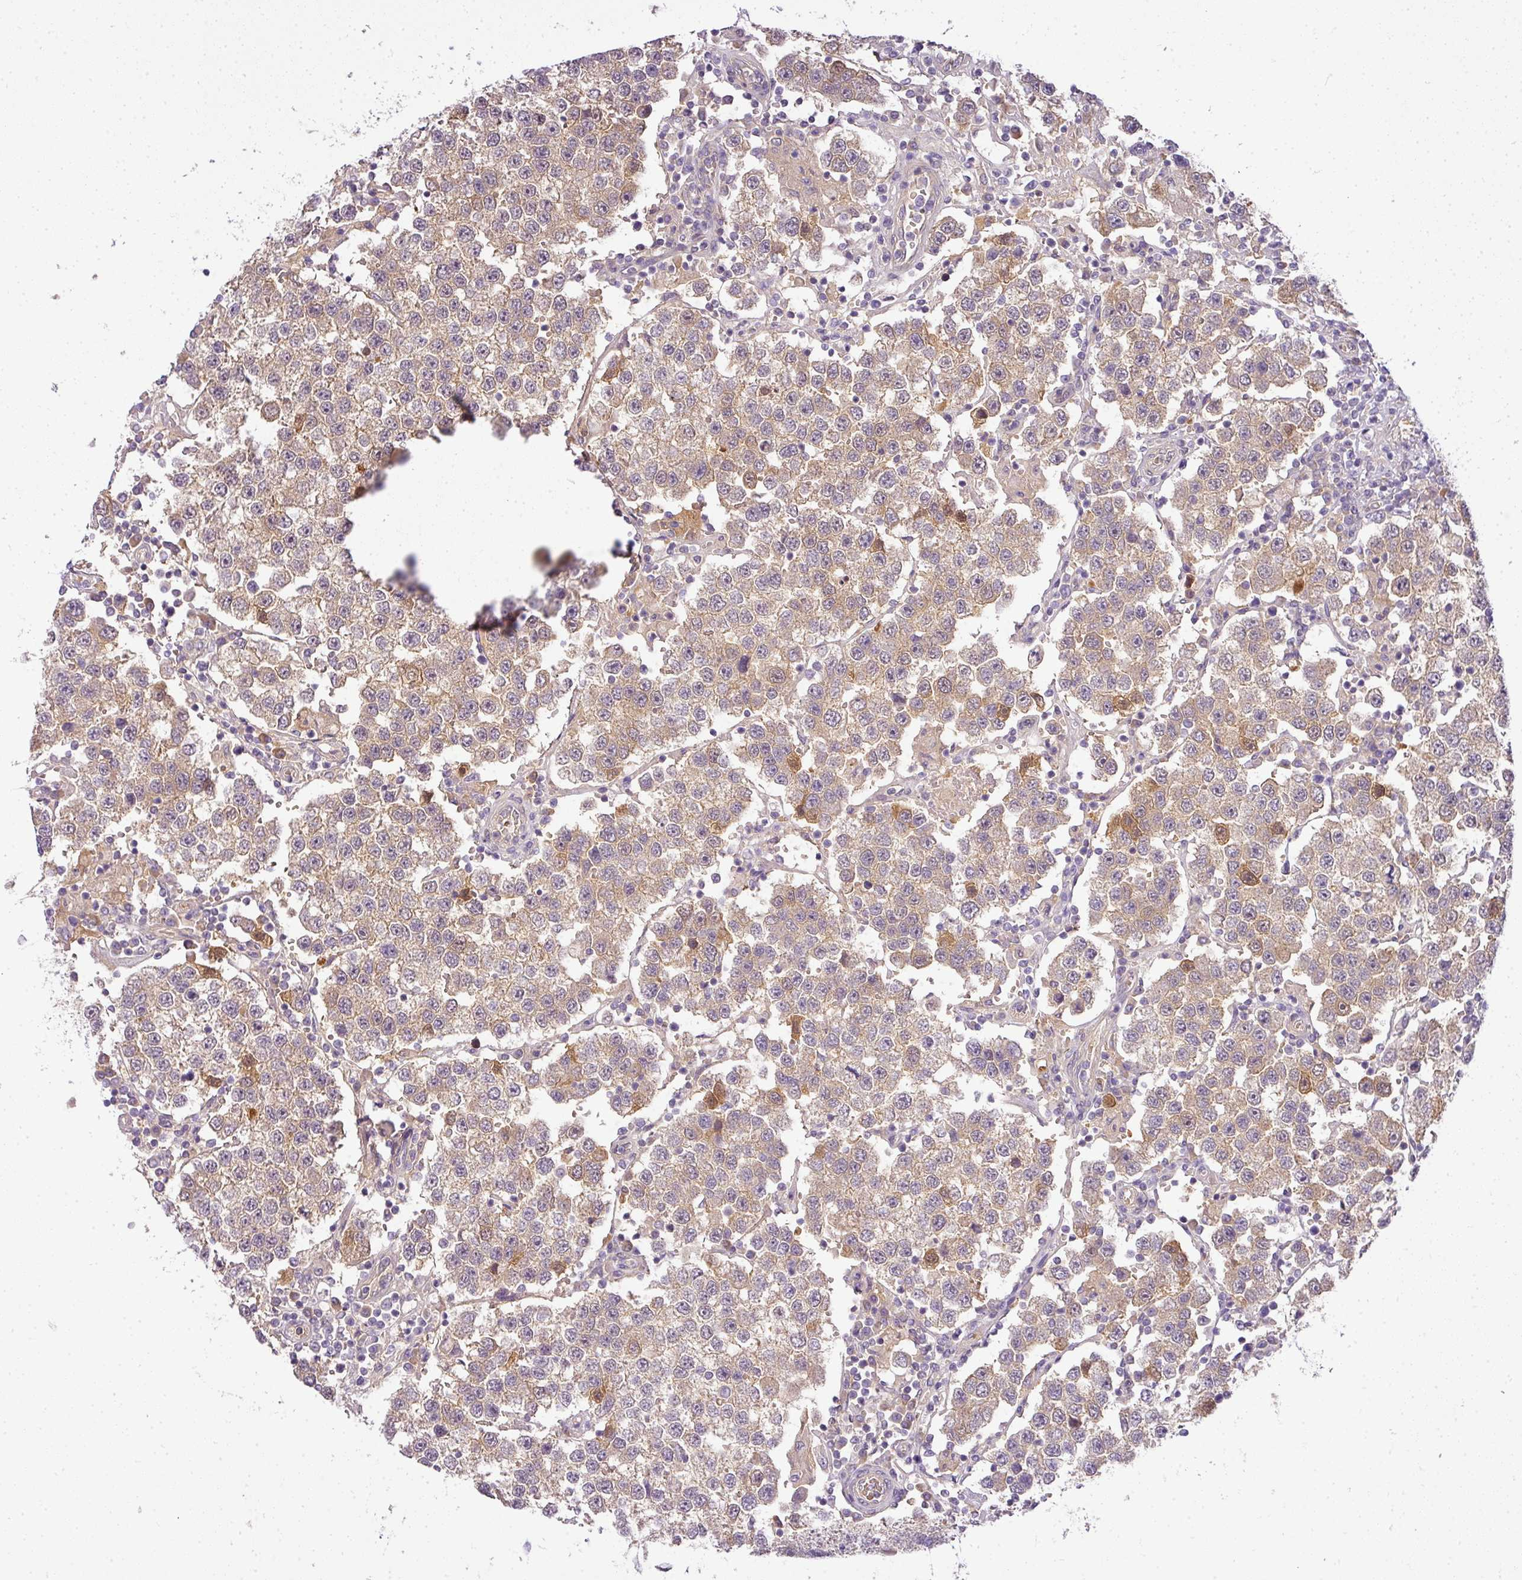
{"staining": {"intensity": "moderate", "quantity": "25%-75%", "location": "cytoplasmic/membranous"}, "tissue": "testis cancer", "cell_type": "Tumor cells", "image_type": "cancer", "snomed": [{"axis": "morphology", "description": "Seminoma, NOS"}, {"axis": "topography", "description": "Testis"}], "caption": "Immunohistochemical staining of human testis seminoma displays medium levels of moderate cytoplasmic/membranous positivity in approximately 25%-75% of tumor cells. Immunohistochemistry (ihc) stains the protein of interest in brown and the nuclei are stained blue.", "gene": "ADH5", "patient": {"sex": "male", "age": 37}}